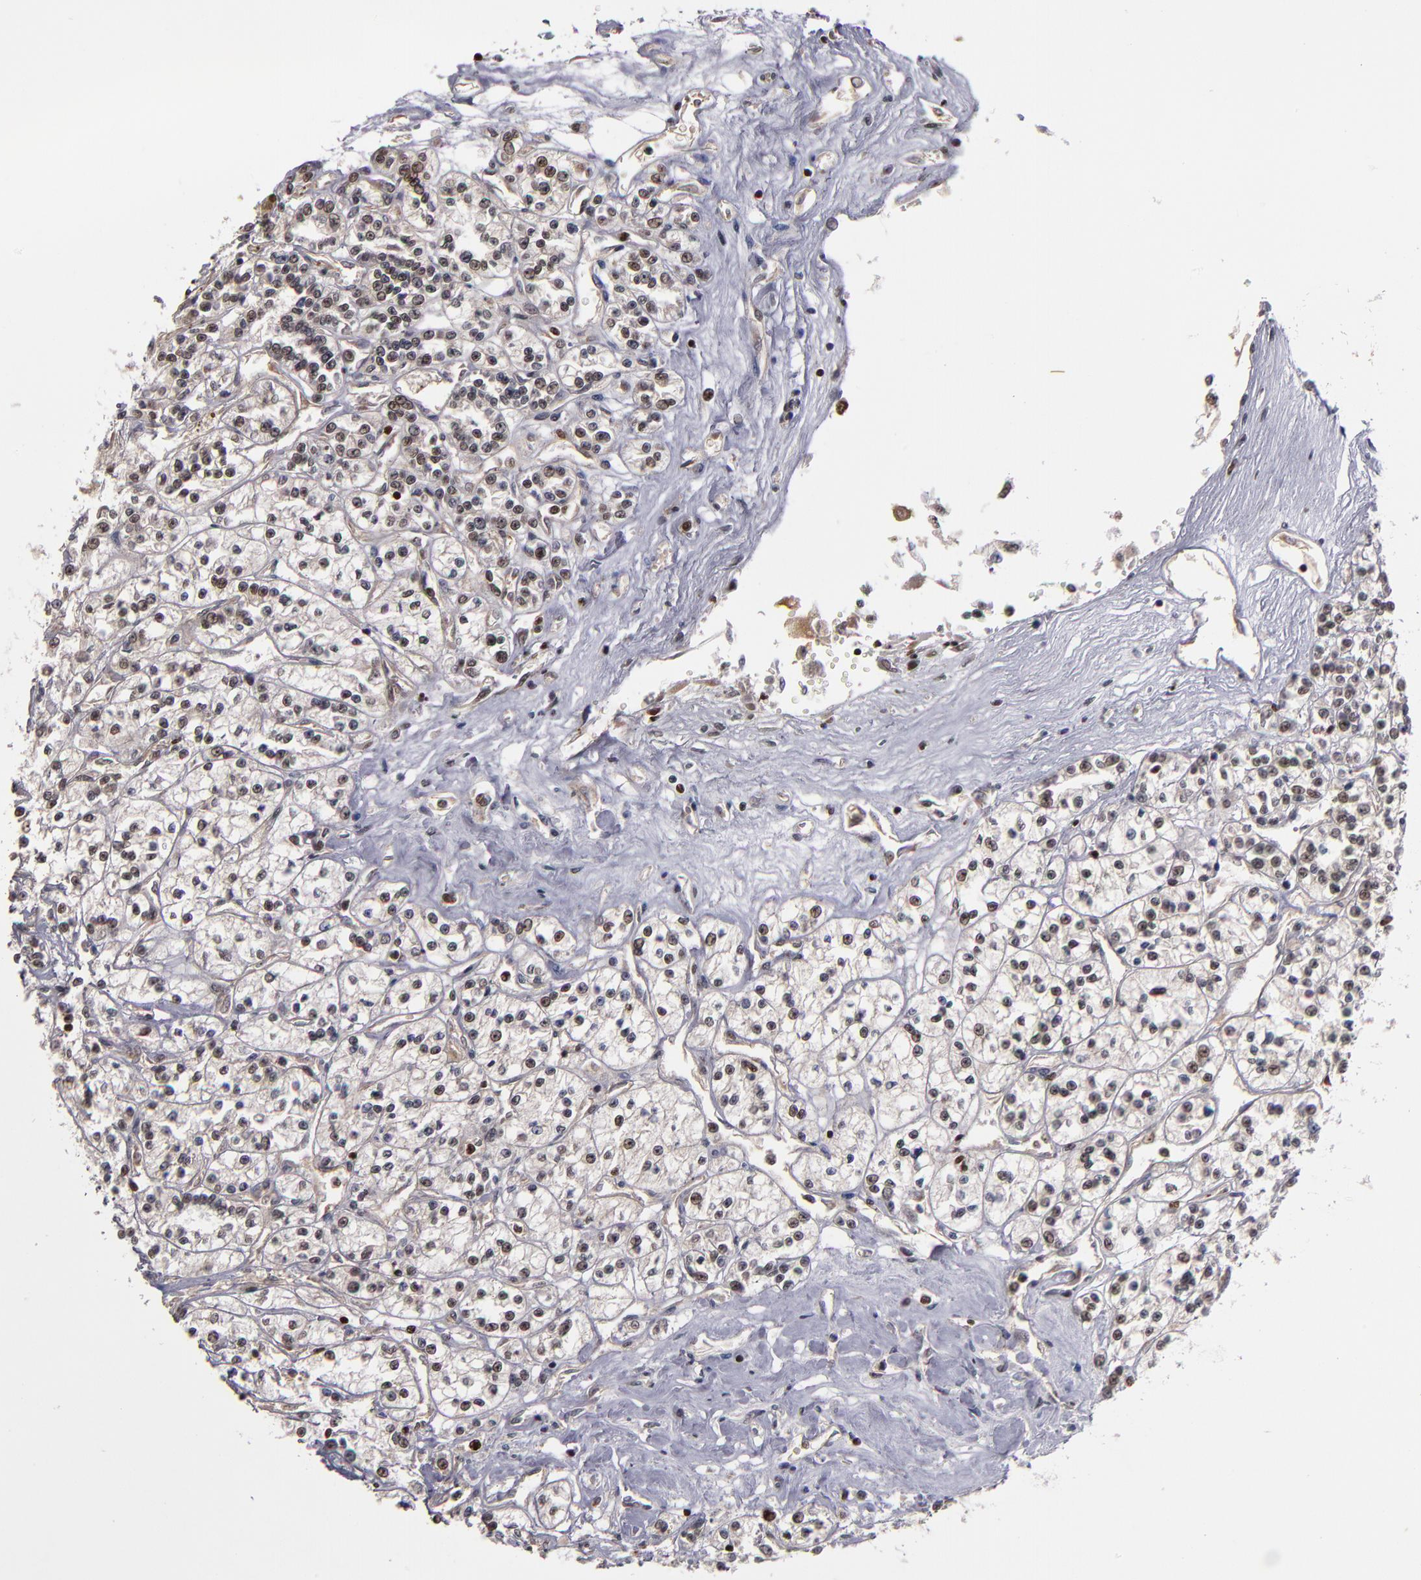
{"staining": {"intensity": "weak", "quantity": ">75%", "location": "nuclear"}, "tissue": "renal cancer", "cell_type": "Tumor cells", "image_type": "cancer", "snomed": [{"axis": "morphology", "description": "Adenocarcinoma, NOS"}, {"axis": "topography", "description": "Kidney"}], "caption": "A high-resolution image shows immunohistochemistry staining of renal cancer (adenocarcinoma), which shows weak nuclear expression in about >75% of tumor cells.", "gene": "KDM6A", "patient": {"sex": "female", "age": 76}}